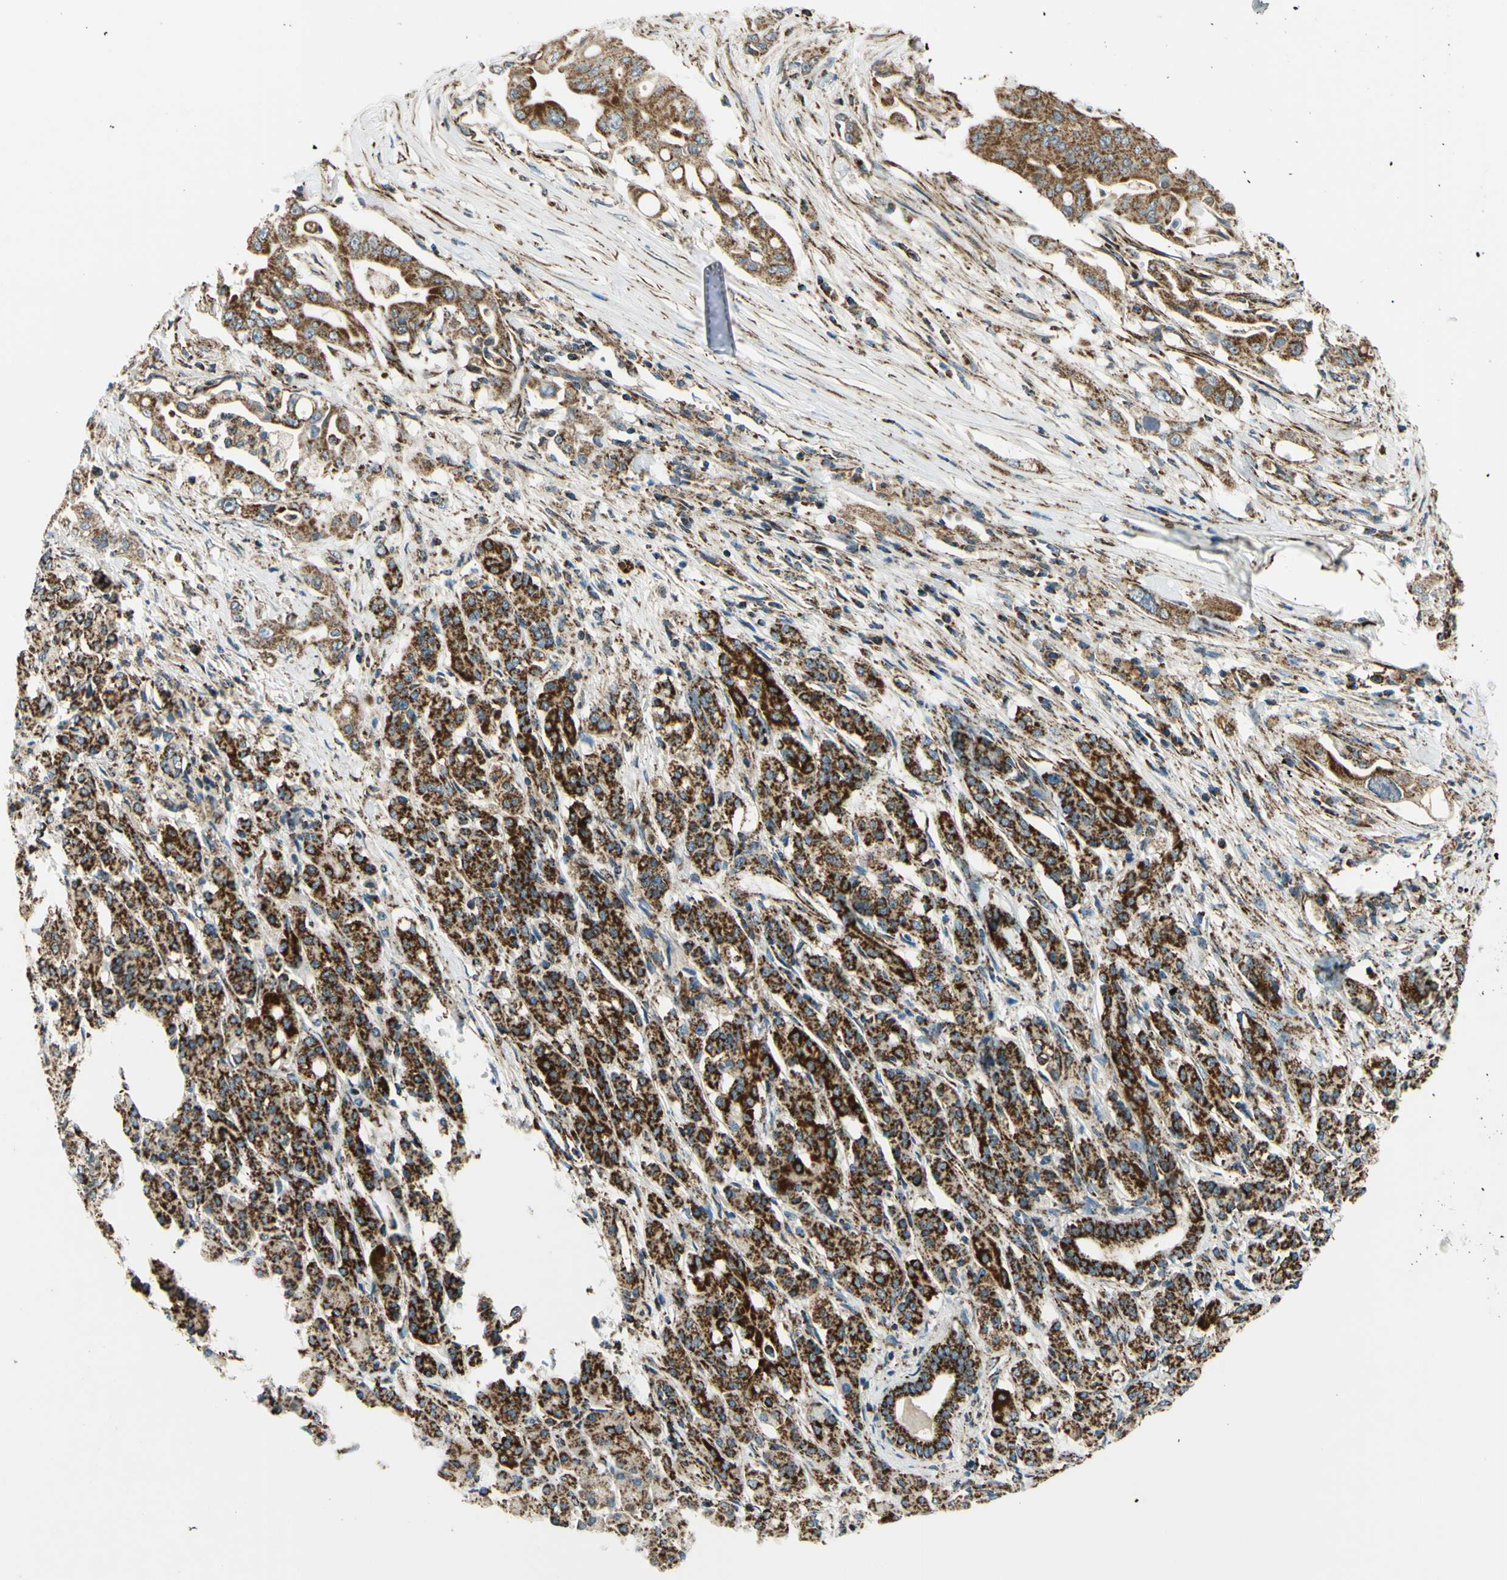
{"staining": {"intensity": "strong", "quantity": ">75%", "location": "cytoplasmic/membranous"}, "tissue": "pancreatic cancer", "cell_type": "Tumor cells", "image_type": "cancer", "snomed": [{"axis": "morphology", "description": "Normal tissue, NOS"}, {"axis": "topography", "description": "Pancreas"}], "caption": "A high amount of strong cytoplasmic/membranous positivity is present in approximately >75% of tumor cells in pancreatic cancer tissue.", "gene": "MAVS", "patient": {"sex": "male", "age": 42}}